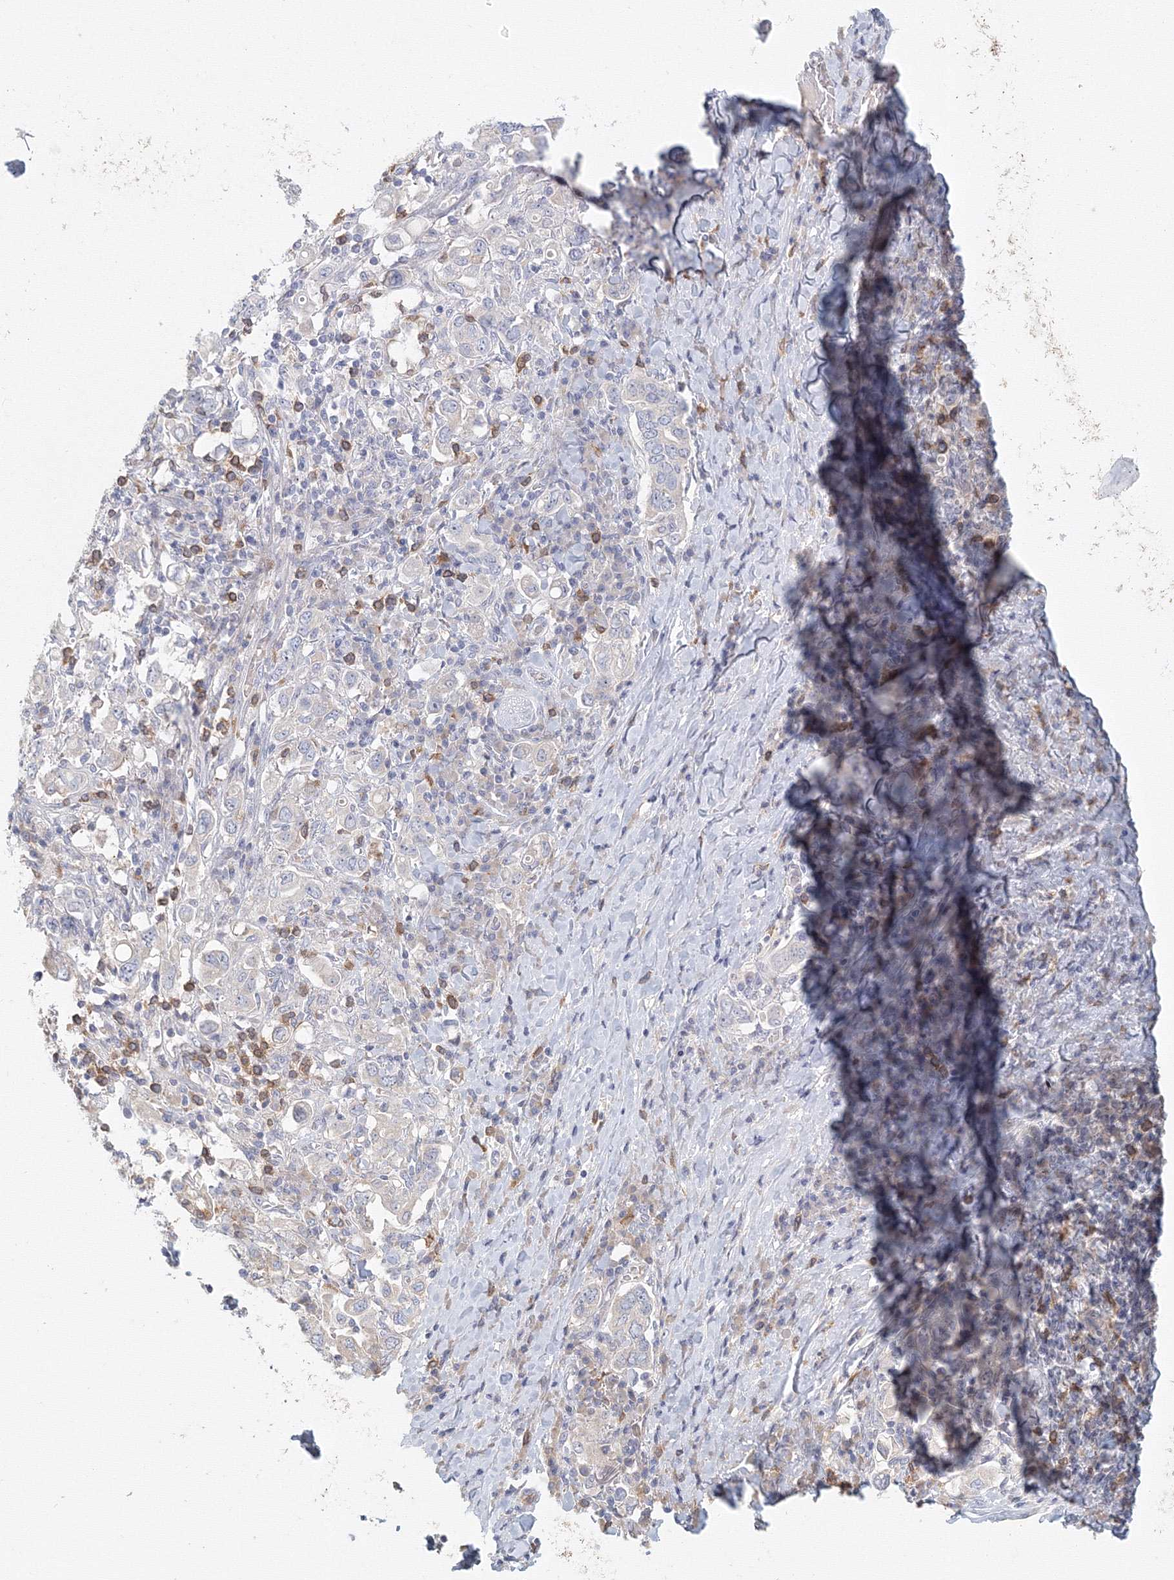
{"staining": {"intensity": "negative", "quantity": "none", "location": "none"}, "tissue": "stomach cancer", "cell_type": "Tumor cells", "image_type": "cancer", "snomed": [{"axis": "morphology", "description": "Adenocarcinoma, NOS"}, {"axis": "topography", "description": "Stomach, upper"}], "caption": "High magnification brightfield microscopy of stomach cancer stained with DAB (brown) and counterstained with hematoxylin (blue): tumor cells show no significant staining.", "gene": "TACC2", "patient": {"sex": "male", "age": 62}}